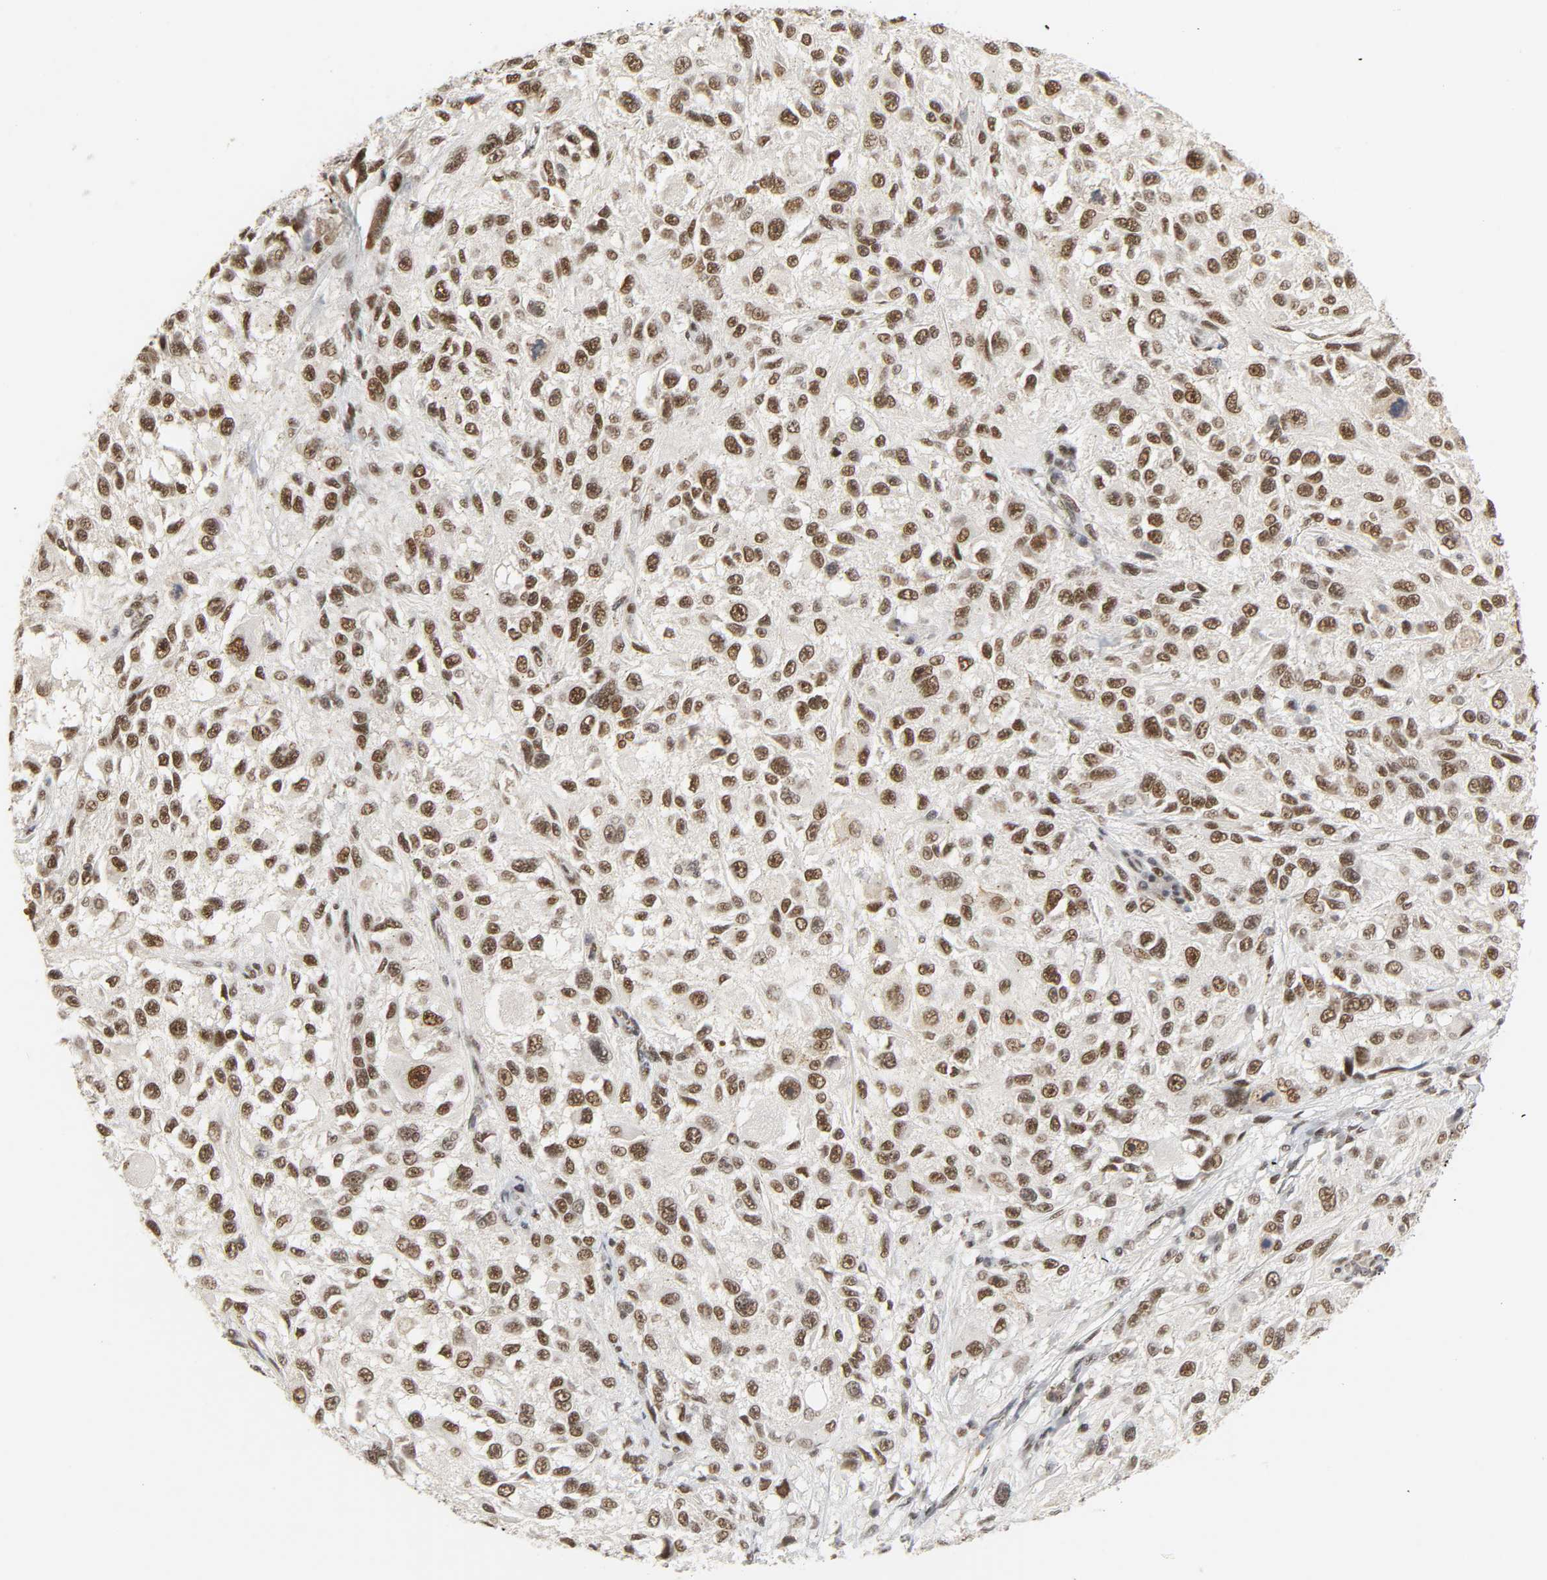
{"staining": {"intensity": "moderate", "quantity": ">75%", "location": "nuclear"}, "tissue": "melanoma", "cell_type": "Tumor cells", "image_type": "cancer", "snomed": [{"axis": "morphology", "description": "Necrosis, NOS"}, {"axis": "morphology", "description": "Malignant melanoma, NOS"}, {"axis": "topography", "description": "Skin"}], "caption": "This photomicrograph exhibits malignant melanoma stained with immunohistochemistry to label a protein in brown. The nuclear of tumor cells show moderate positivity for the protein. Nuclei are counter-stained blue.", "gene": "NCOA6", "patient": {"sex": "female", "age": 87}}